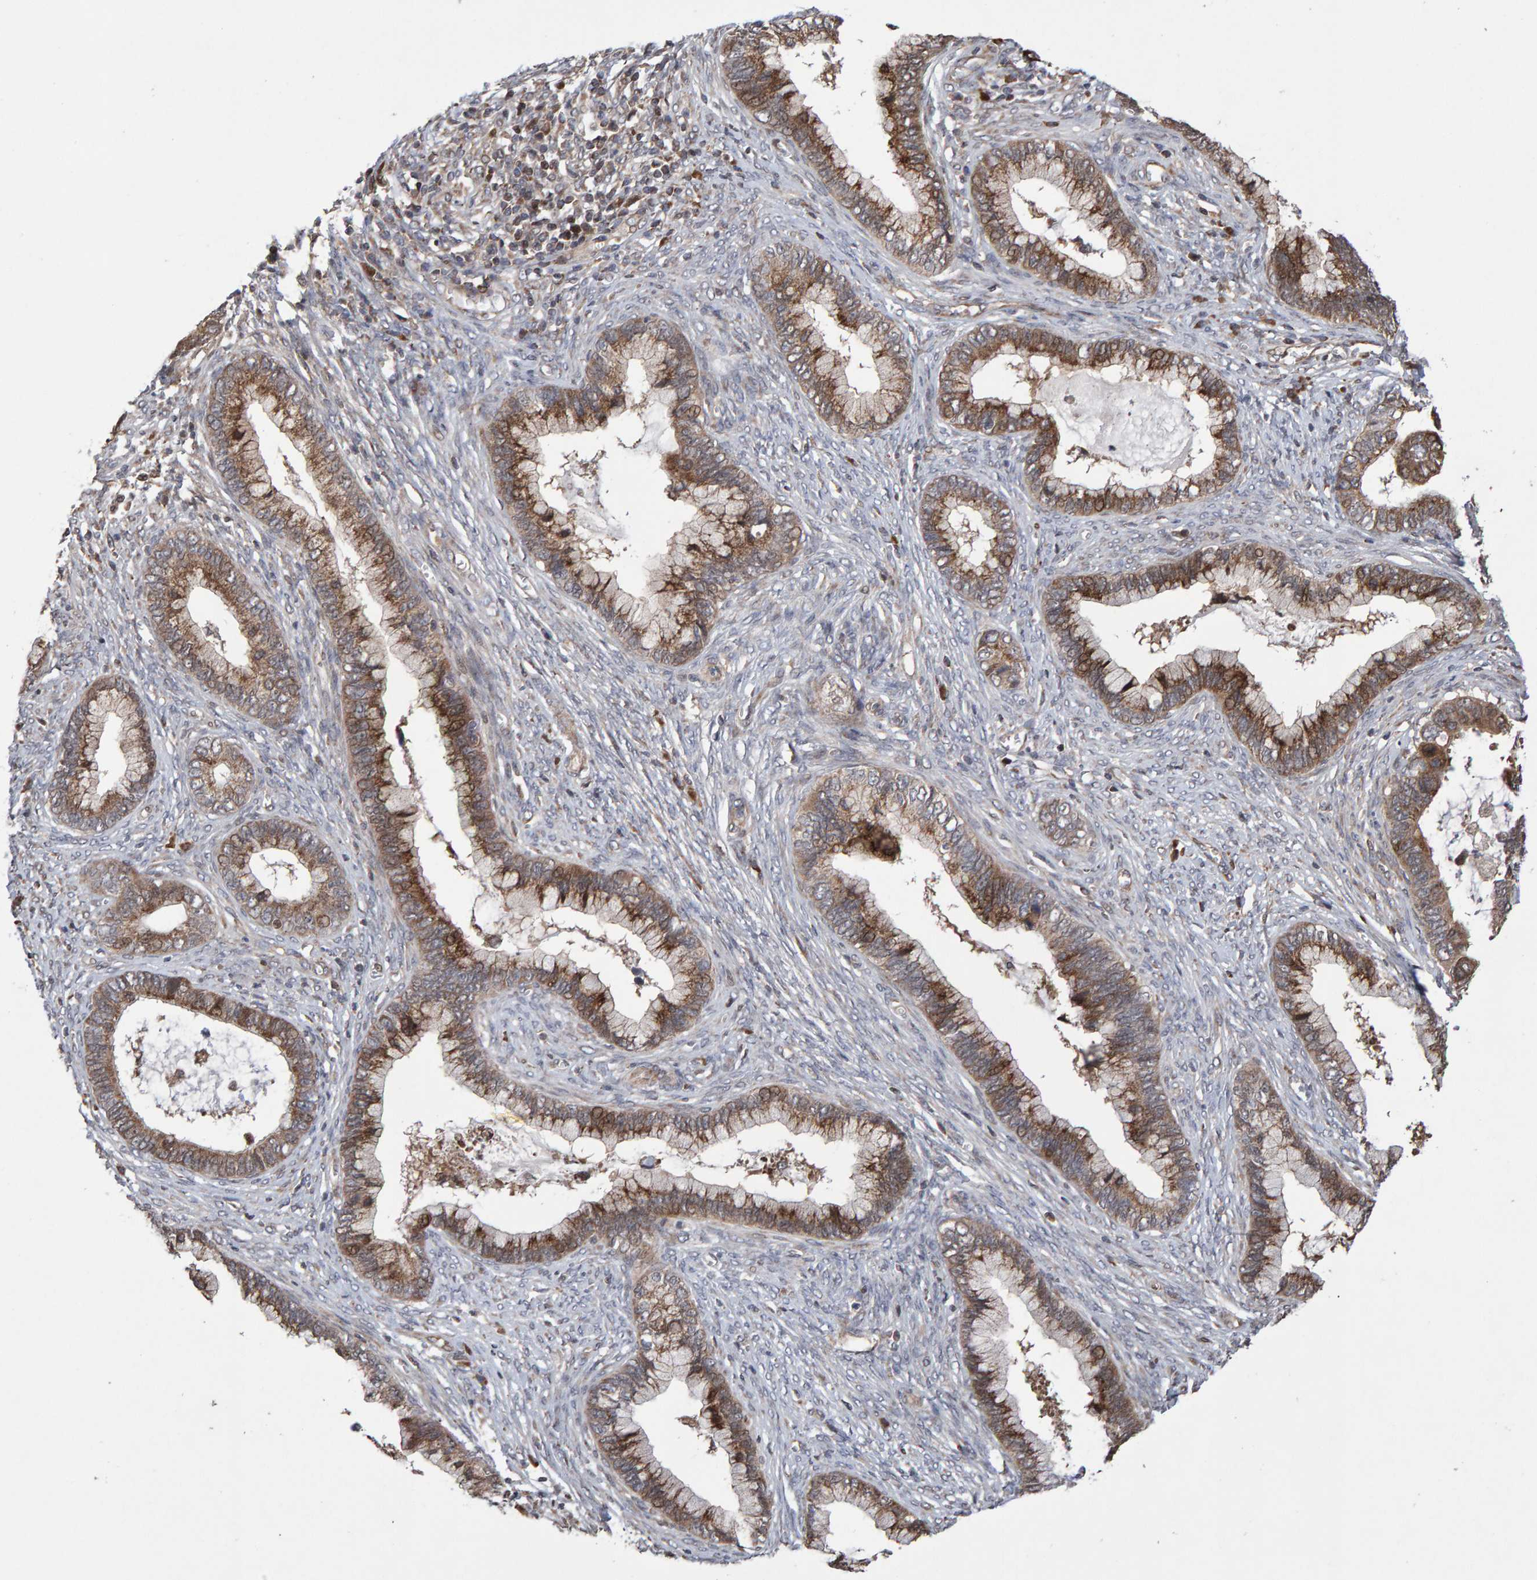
{"staining": {"intensity": "moderate", "quantity": ">75%", "location": "cytoplasmic/membranous"}, "tissue": "cervical cancer", "cell_type": "Tumor cells", "image_type": "cancer", "snomed": [{"axis": "morphology", "description": "Adenocarcinoma, NOS"}, {"axis": "topography", "description": "Cervix"}], "caption": "Moderate cytoplasmic/membranous expression is identified in approximately >75% of tumor cells in cervical cancer.", "gene": "PECR", "patient": {"sex": "female", "age": 44}}